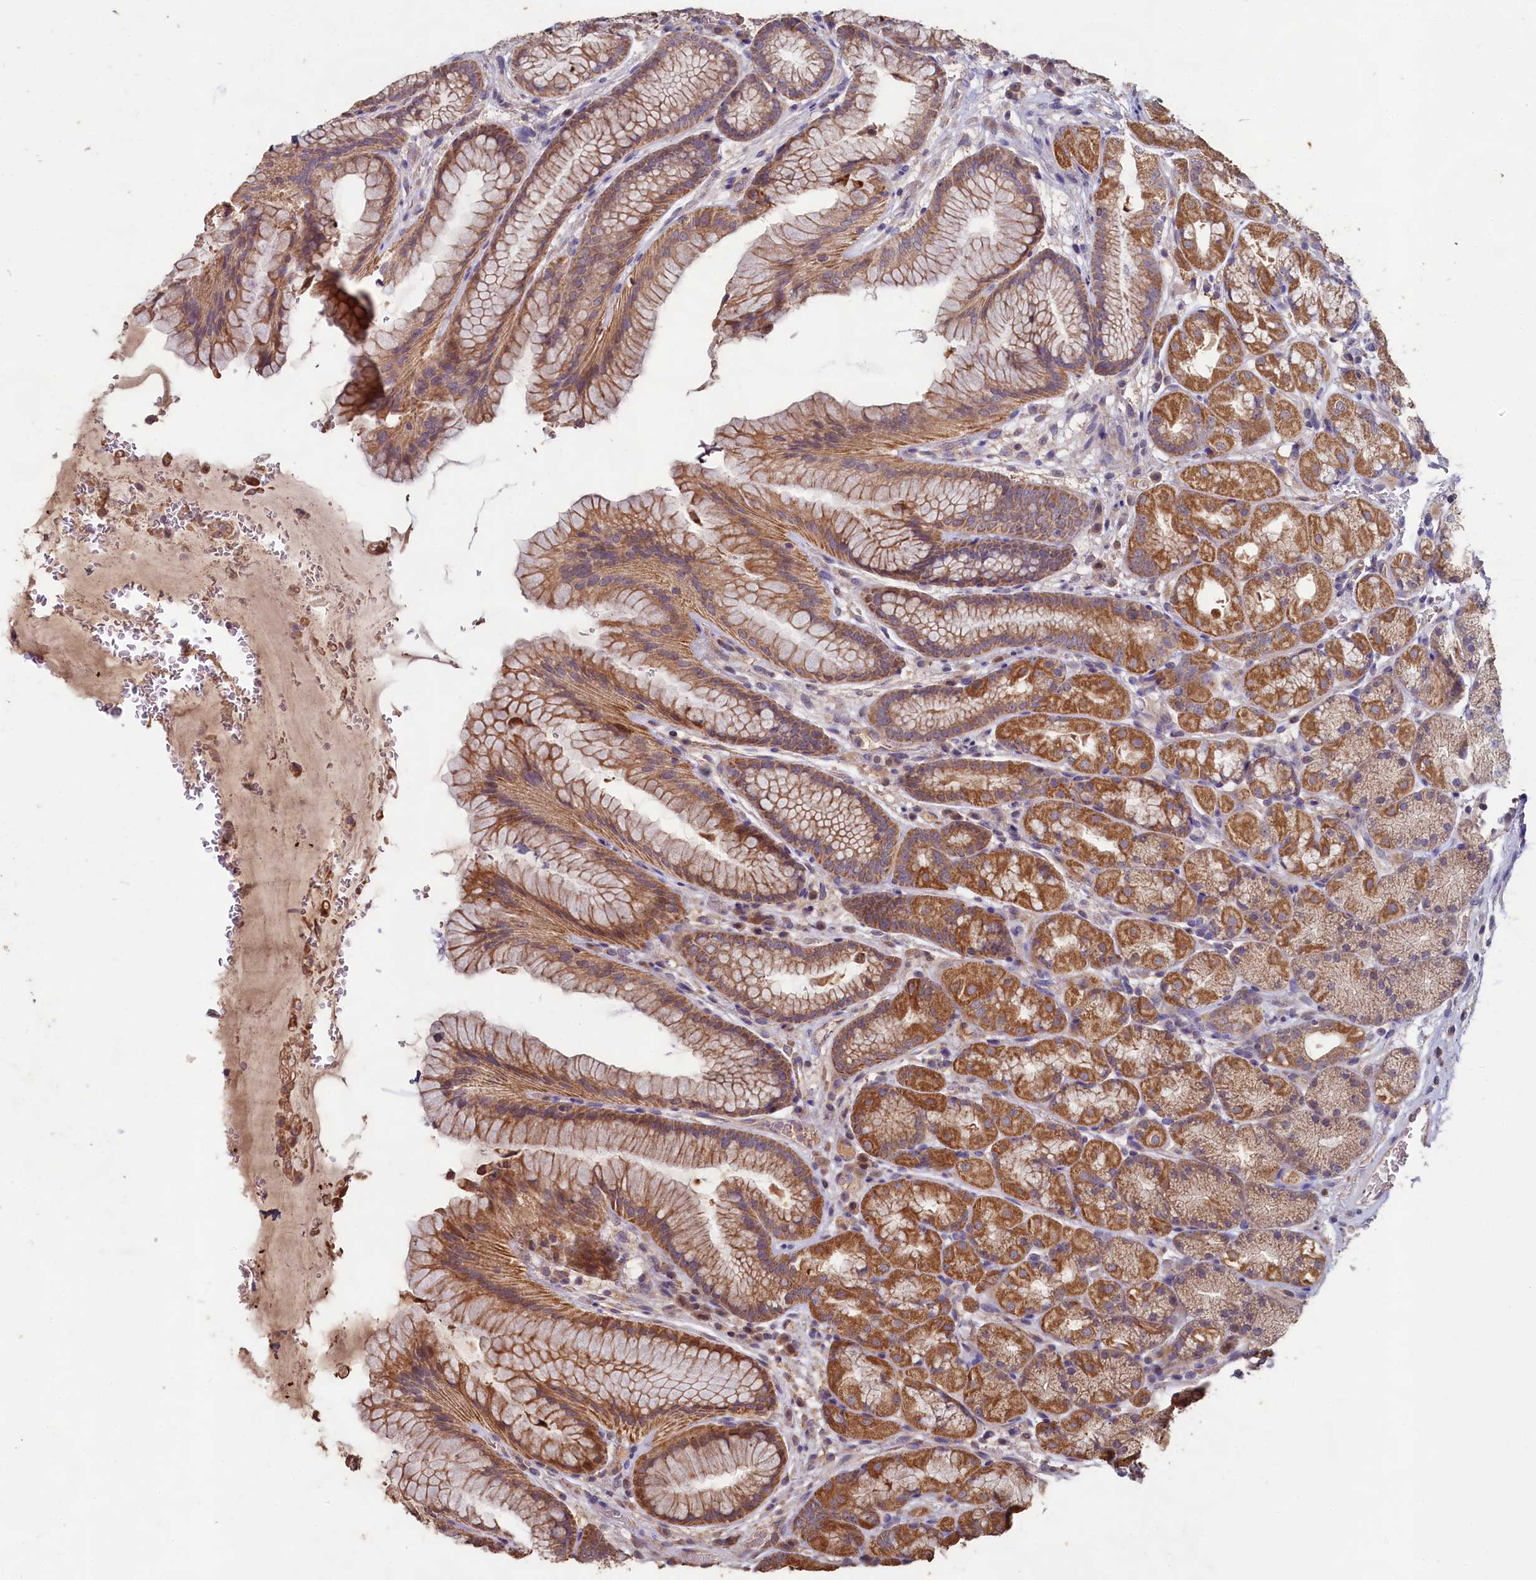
{"staining": {"intensity": "moderate", "quantity": ">75%", "location": "cytoplasmic/membranous"}, "tissue": "stomach", "cell_type": "Glandular cells", "image_type": "normal", "snomed": [{"axis": "morphology", "description": "Normal tissue, NOS"}, {"axis": "topography", "description": "Stomach"}], "caption": "DAB immunohistochemical staining of unremarkable human stomach reveals moderate cytoplasmic/membranous protein expression in about >75% of glandular cells.", "gene": "FUNDC1", "patient": {"sex": "male", "age": 63}}